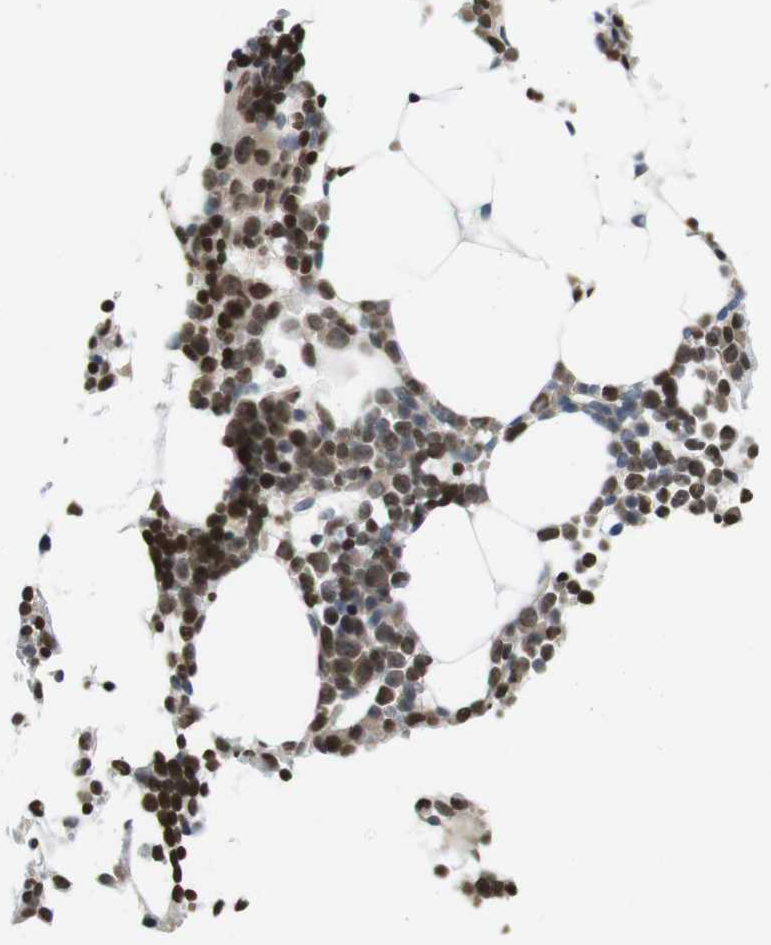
{"staining": {"intensity": "moderate", "quantity": ">75%", "location": "nuclear"}, "tissue": "bone marrow", "cell_type": "Hematopoietic cells", "image_type": "normal", "snomed": [{"axis": "morphology", "description": "Normal tissue, NOS"}, {"axis": "morphology", "description": "Inflammation, NOS"}, {"axis": "topography", "description": "Bone marrow"}], "caption": "Bone marrow stained with DAB (3,3'-diaminobenzidine) immunohistochemistry (IHC) exhibits medium levels of moderate nuclear expression in approximately >75% of hematopoietic cells. Nuclei are stained in blue.", "gene": "MBD1", "patient": {"sex": "male", "age": 42}}